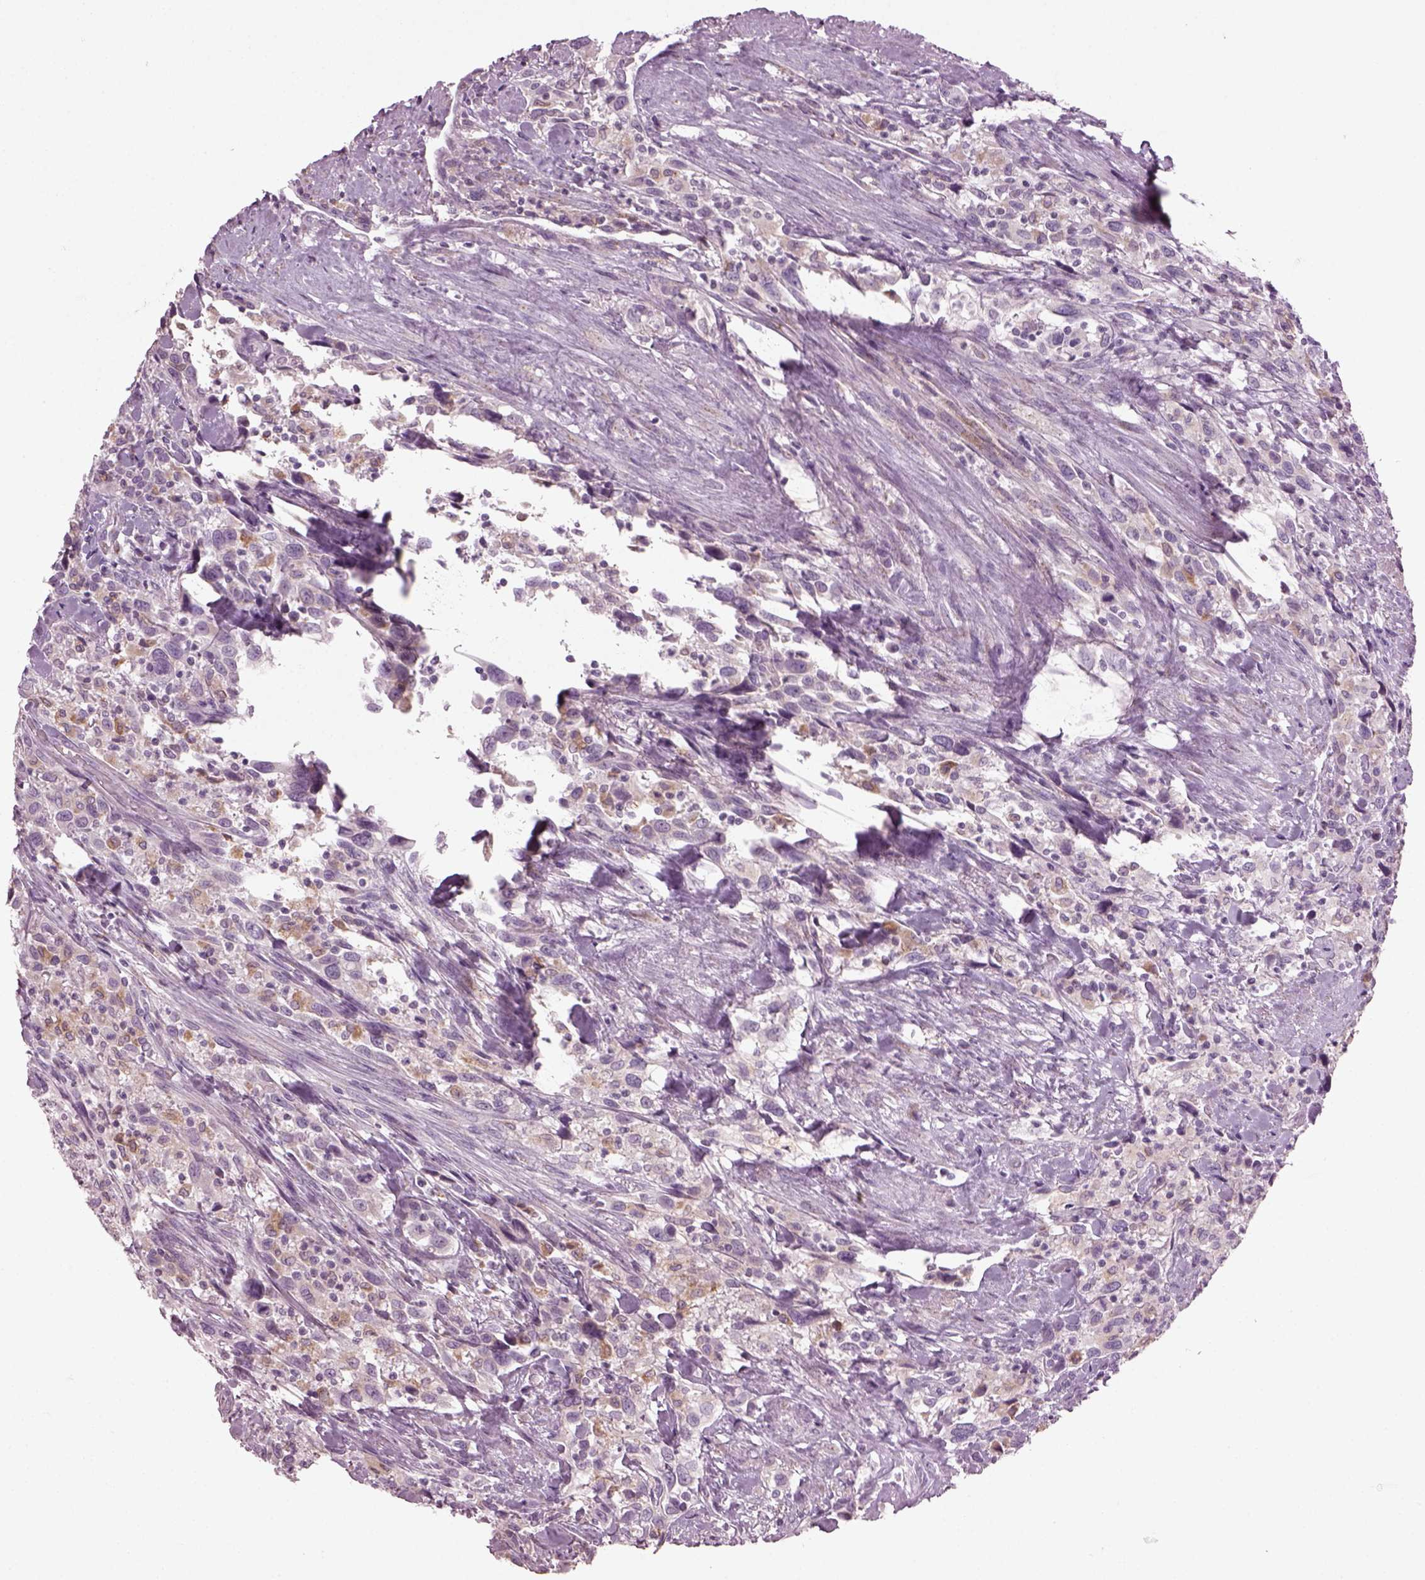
{"staining": {"intensity": "weak", "quantity": "<25%", "location": "cytoplasmic/membranous"}, "tissue": "urothelial cancer", "cell_type": "Tumor cells", "image_type": "cancer", "snomed": [{"axis": "morphology", "description": "Urothelial carcinoma, NOS"}, {"axis": "morphology", "description": "Urothelial carcinoma, High grade"}, {"axis": "topography", "description": "Urinary bladder"}], "caption": "High-grade urothelial carcinoma was stained to show a protein in brown. There is no significant expression in tumor cells.", "gene": "TMEM231", "patient": {"sex": "female", "age": 64}}